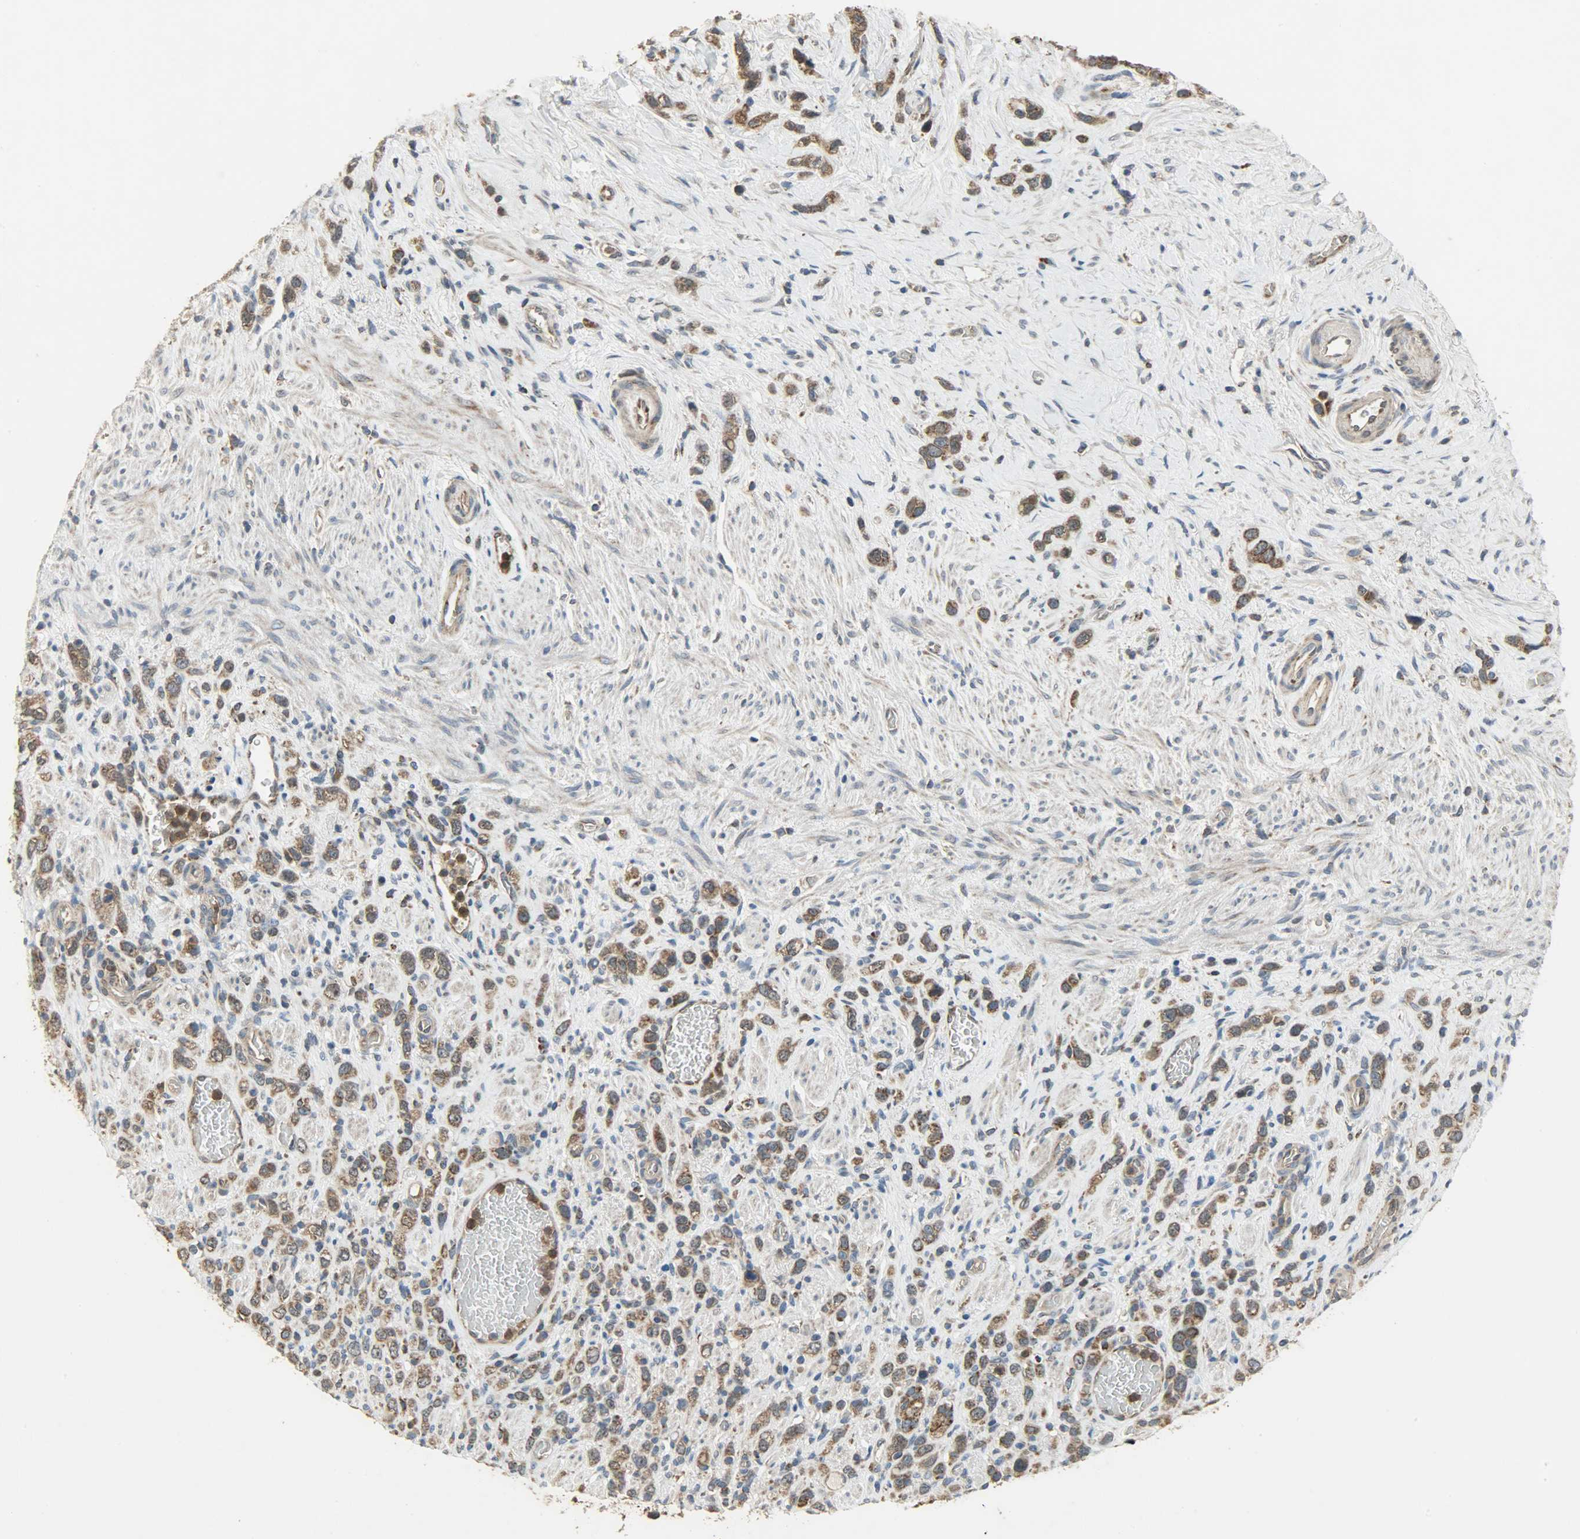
{"staining": {"intensity": "strong", "quantity": ">75%", "location": "cytoplasmic/membranous"}, "tissue": "stomach cancer", "cell_type": "Tumor cells", "image_type": "cancer", "snomed": [{"axis": "morphology", "description": "Normal tissue, NOS"}, {"axis": "morphology", "description": "Adenocarcinoma, NOS"}, {"axis": "morphology", "description": "Adenocarcinoma, High grade"}, {"axis": "topography", "description": "Stomach, upper"}, {"axis": "topography", "description": "Stomach"}], "caption": "Stomach cancer (high-grade adenocarcinoma) stained with IHC demonstrates strong cytoplasmic/membranous staining in about >75% of tumor cells.", "gene": "AMT", "patient": {"sex": "female", "age": 65}}